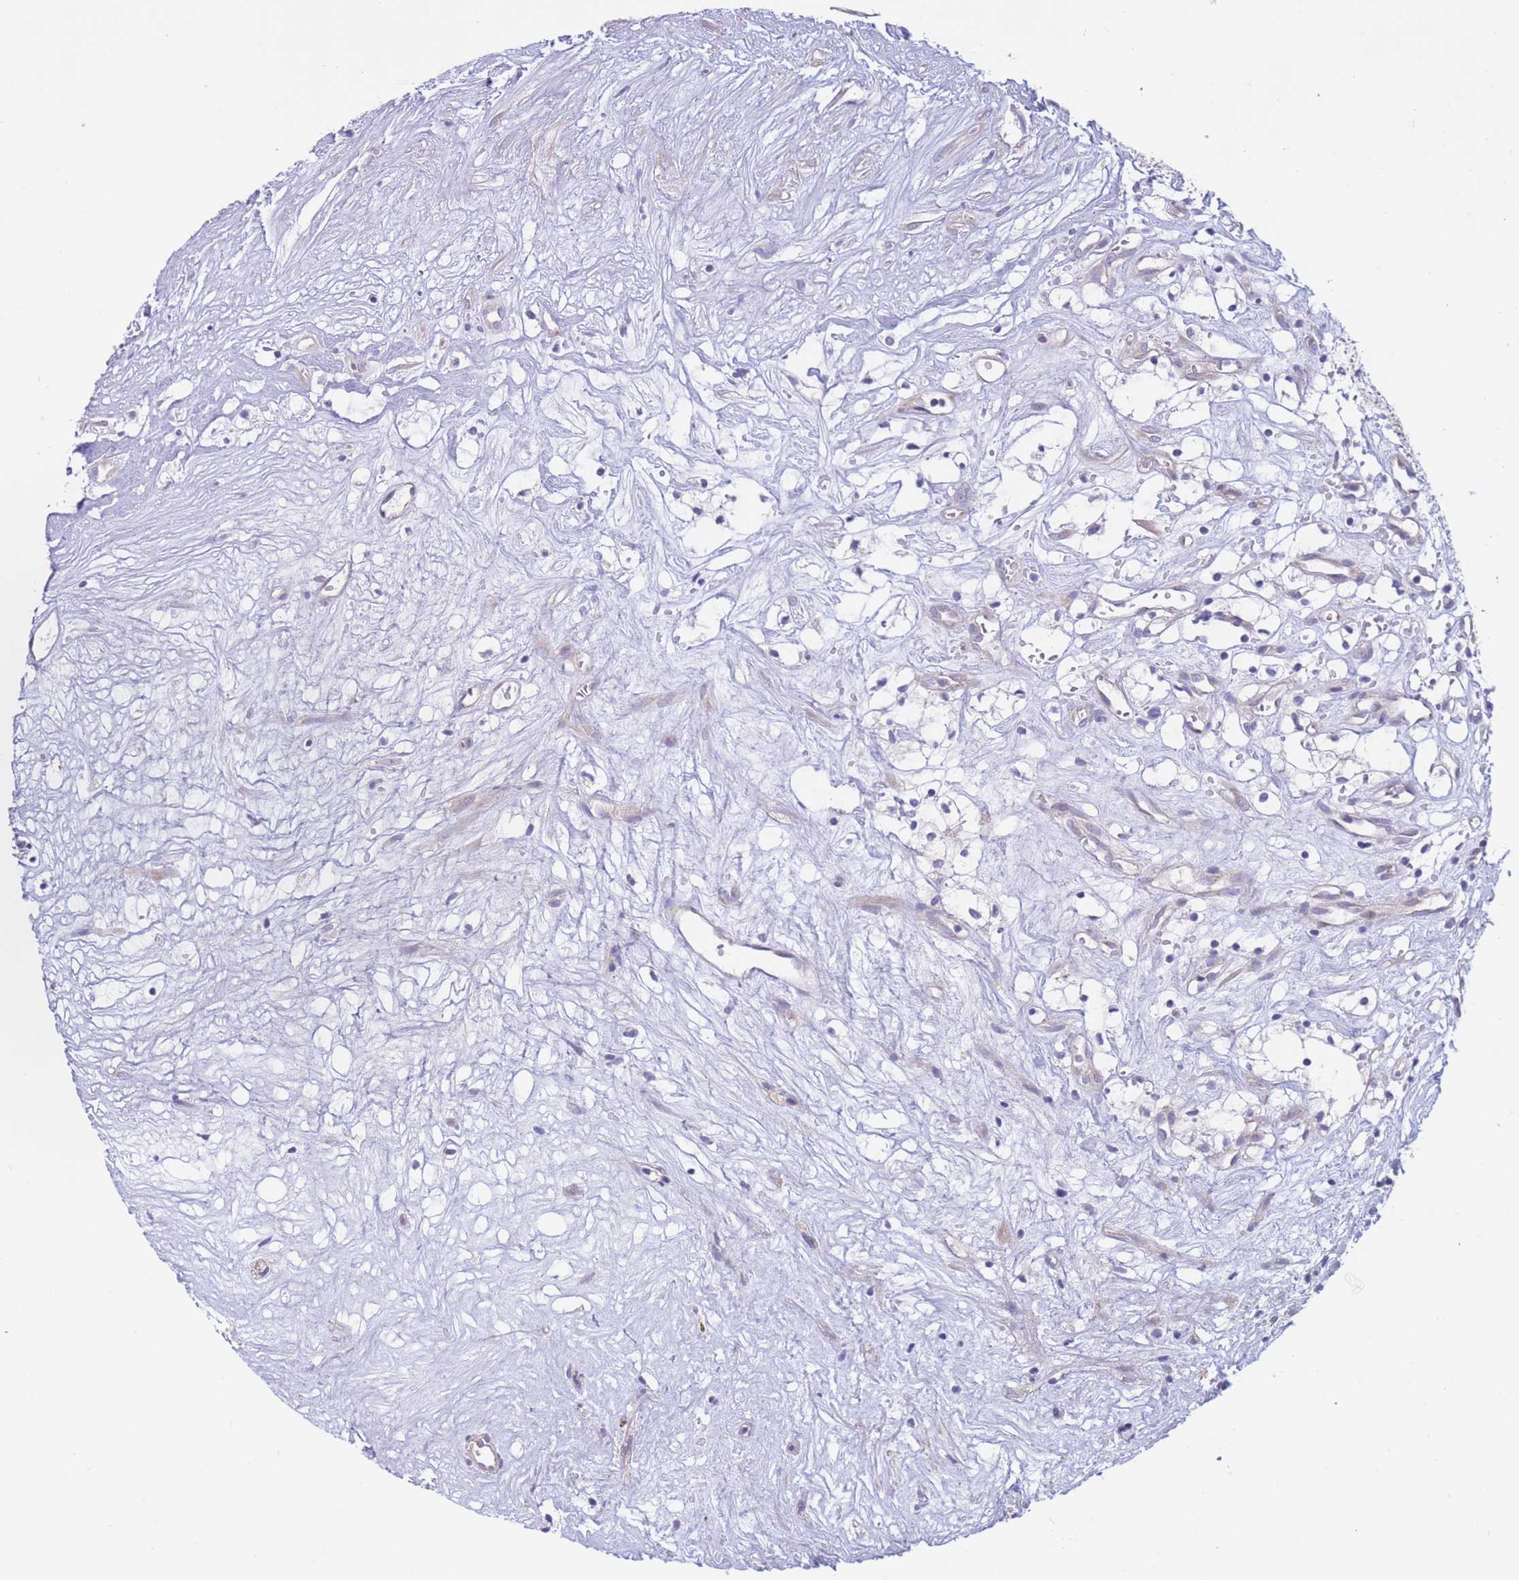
{"staining": {"intensity": "negative", "quantity": "none", "location": "none"}, "tissue": "renal cancer", "cell_type": "Tumor cells", "image_type": "cancer", "snomed": [{"axis": "morphology", "description": "Adenocarcinoma, NOS"}, {"axis": "topography", "description": "Kidney"}], "caption": "This is a photomicrograph of IHC staining of adenocarcinoma (renal), which shows no positivity in tumor cells. Brightfield microscopy of immunohistochemistry (IHC) stained with DAB (3,3'-diaminobenzidine) (brown) and hematoxylin (blue), captured at high magnification.", "gene": "ALS2CL", "patient": {"sex": "male", "age": 59}}